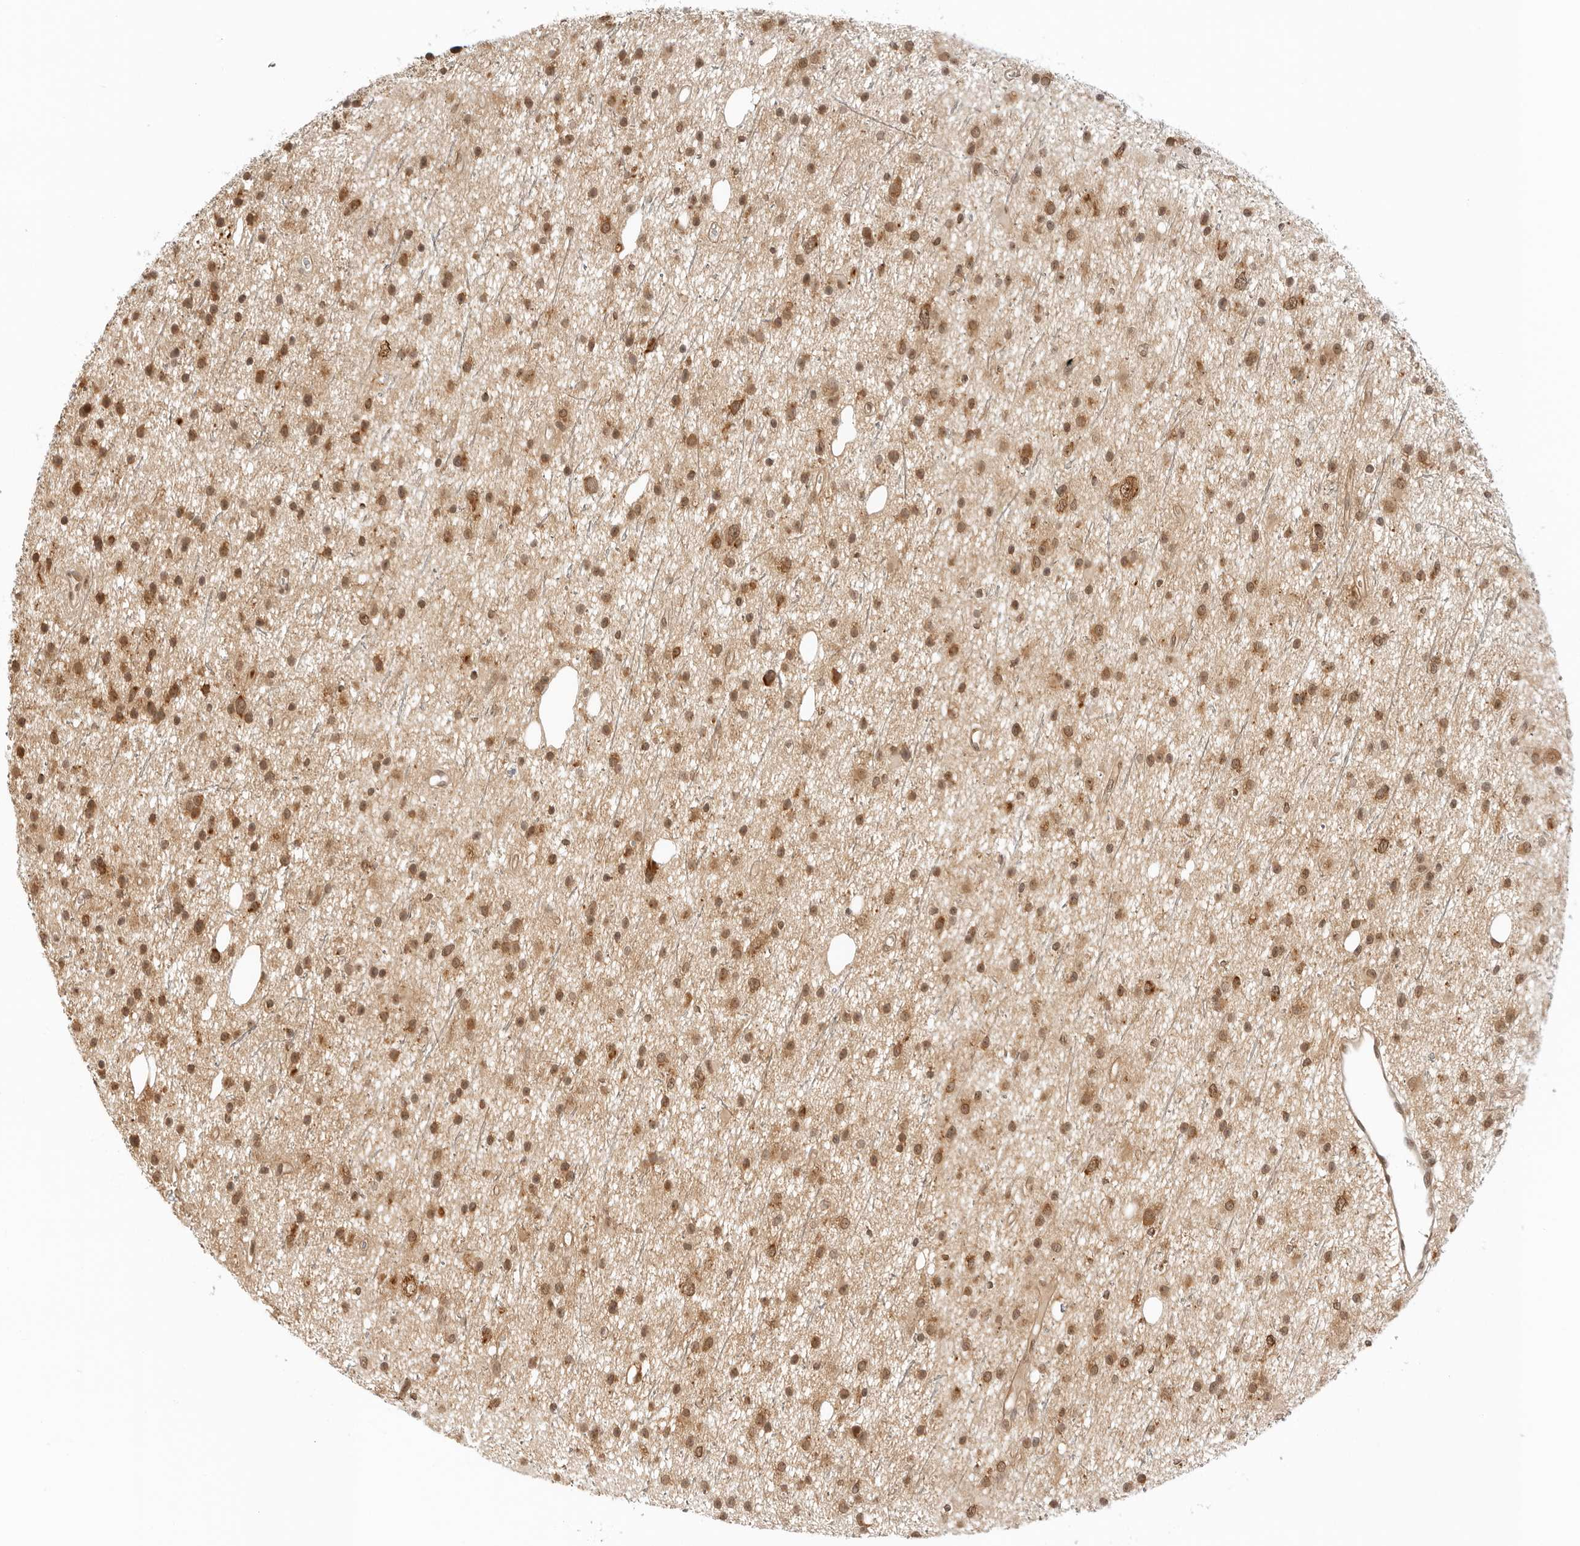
{"staining": {"intensity": "moderate", "quantity": ">75%", "location": "cytoplasmic/membranous,nuclear"}, "tissue": "glioma", "cell_type": "Tumor cells", "image_type": "cancer", "snomed": [{"axis": "morphology", "description": "Glioma, malignant, Low grade"}, {"axis": "topography", "description": "Cerebral cortex"}], "caption": "About >75% of tumor cells in human glioma demonstrate moderate cytoplasmic/membranous and nuclear protein positivity as visualized by brown immunohistochemical staining.", "gene": "RC3H1", "patient": {"sex": "female", "age": 39}}